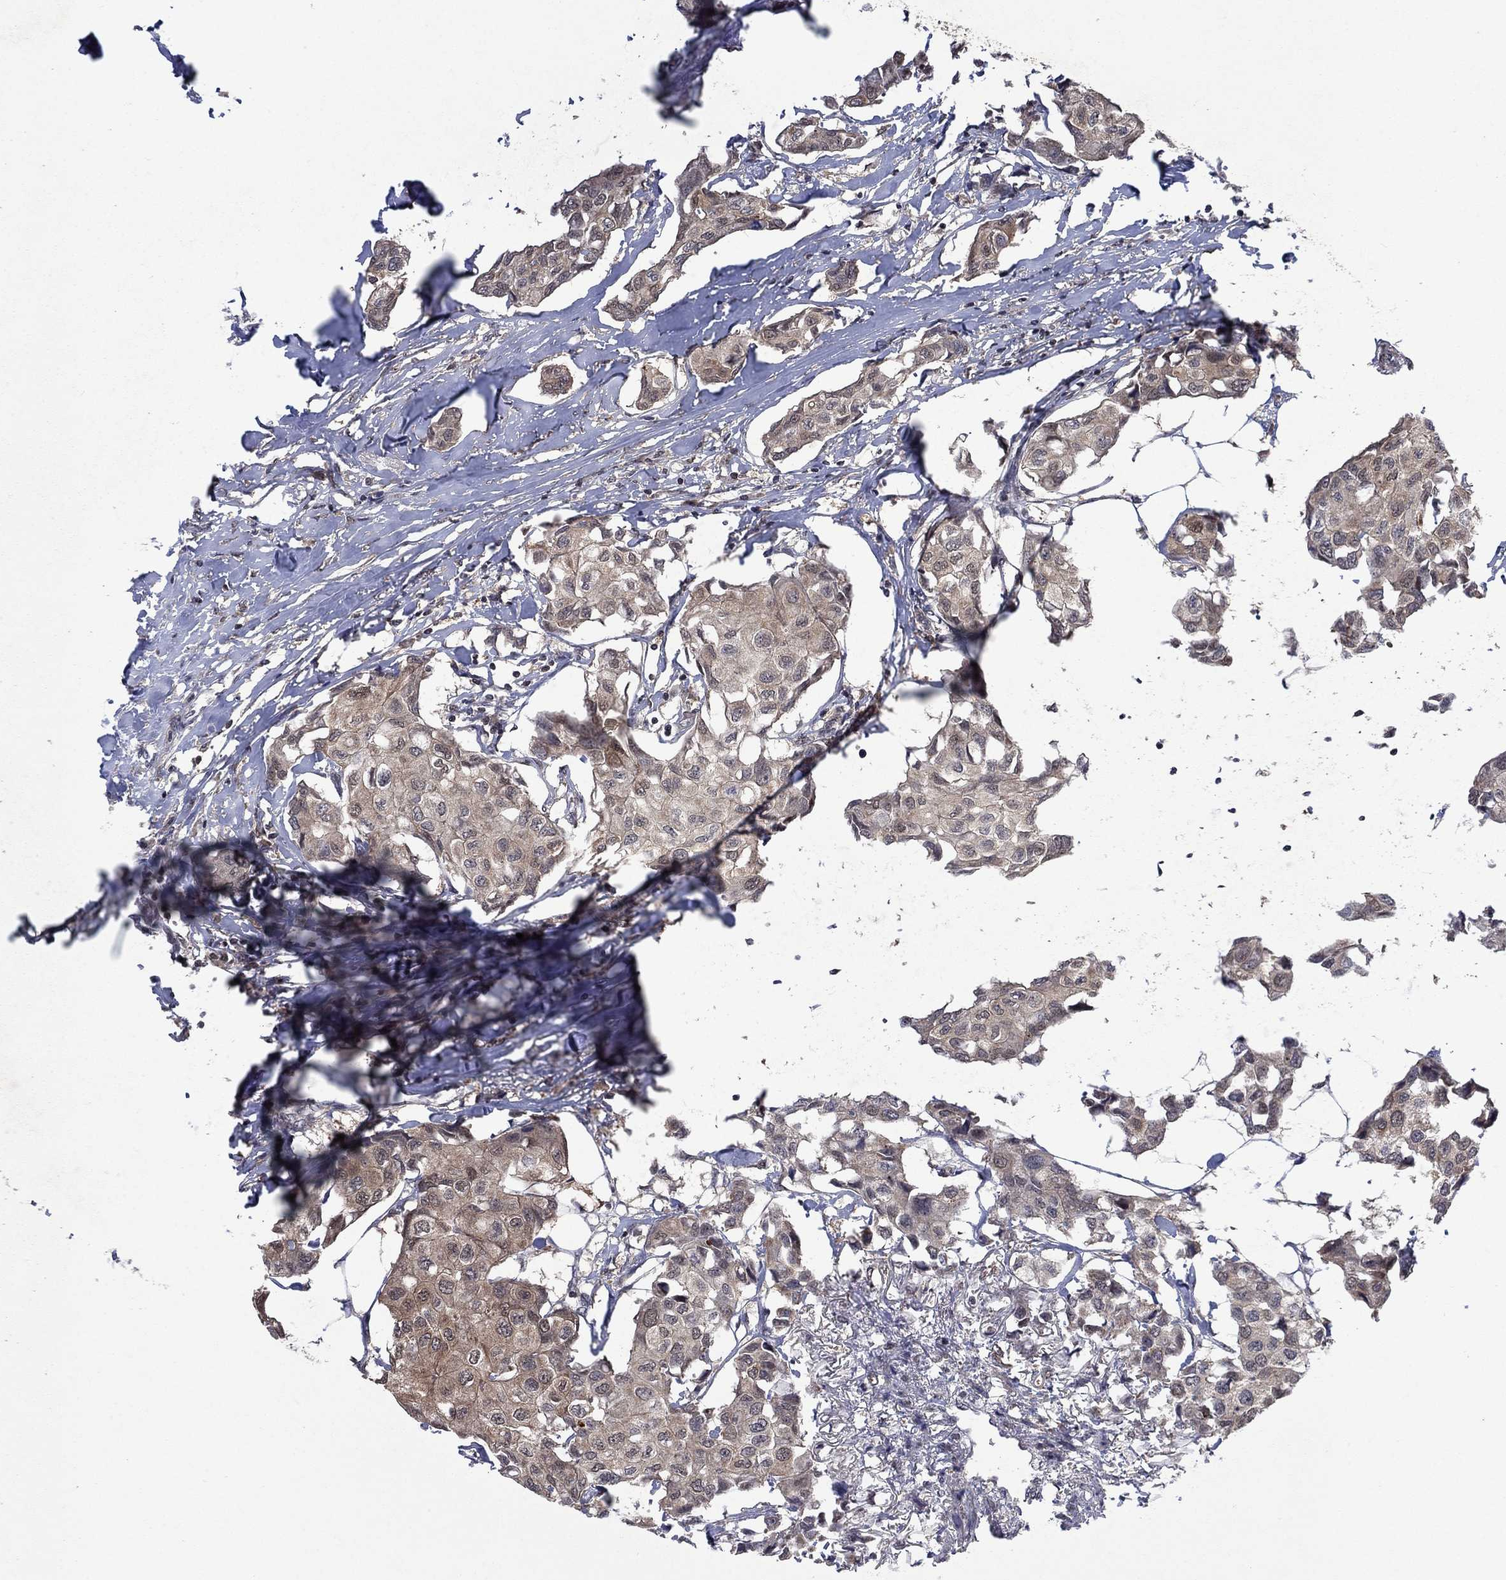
{"staining": {"intensity": "weak", "quantity": "25%-75%", "location": "cytoplasmic/membranous"}, "tissue": "breast cancer", "cell_type": "Tumor cells", "image_type": "cancer", "snomed": [{"axis": "morphology", "description": "Duct carcinoma"}, {"axis": "topography", "description": "Breast"}], "caption": "Immunohistochemistry (IHC) of human breast cancer shows low levels of weak cytoplasmic/membranous staining in approximately 25%-75% of tumor cells.", "gene": "IAH1", "patient": {"sex": "female", "age": 80}}